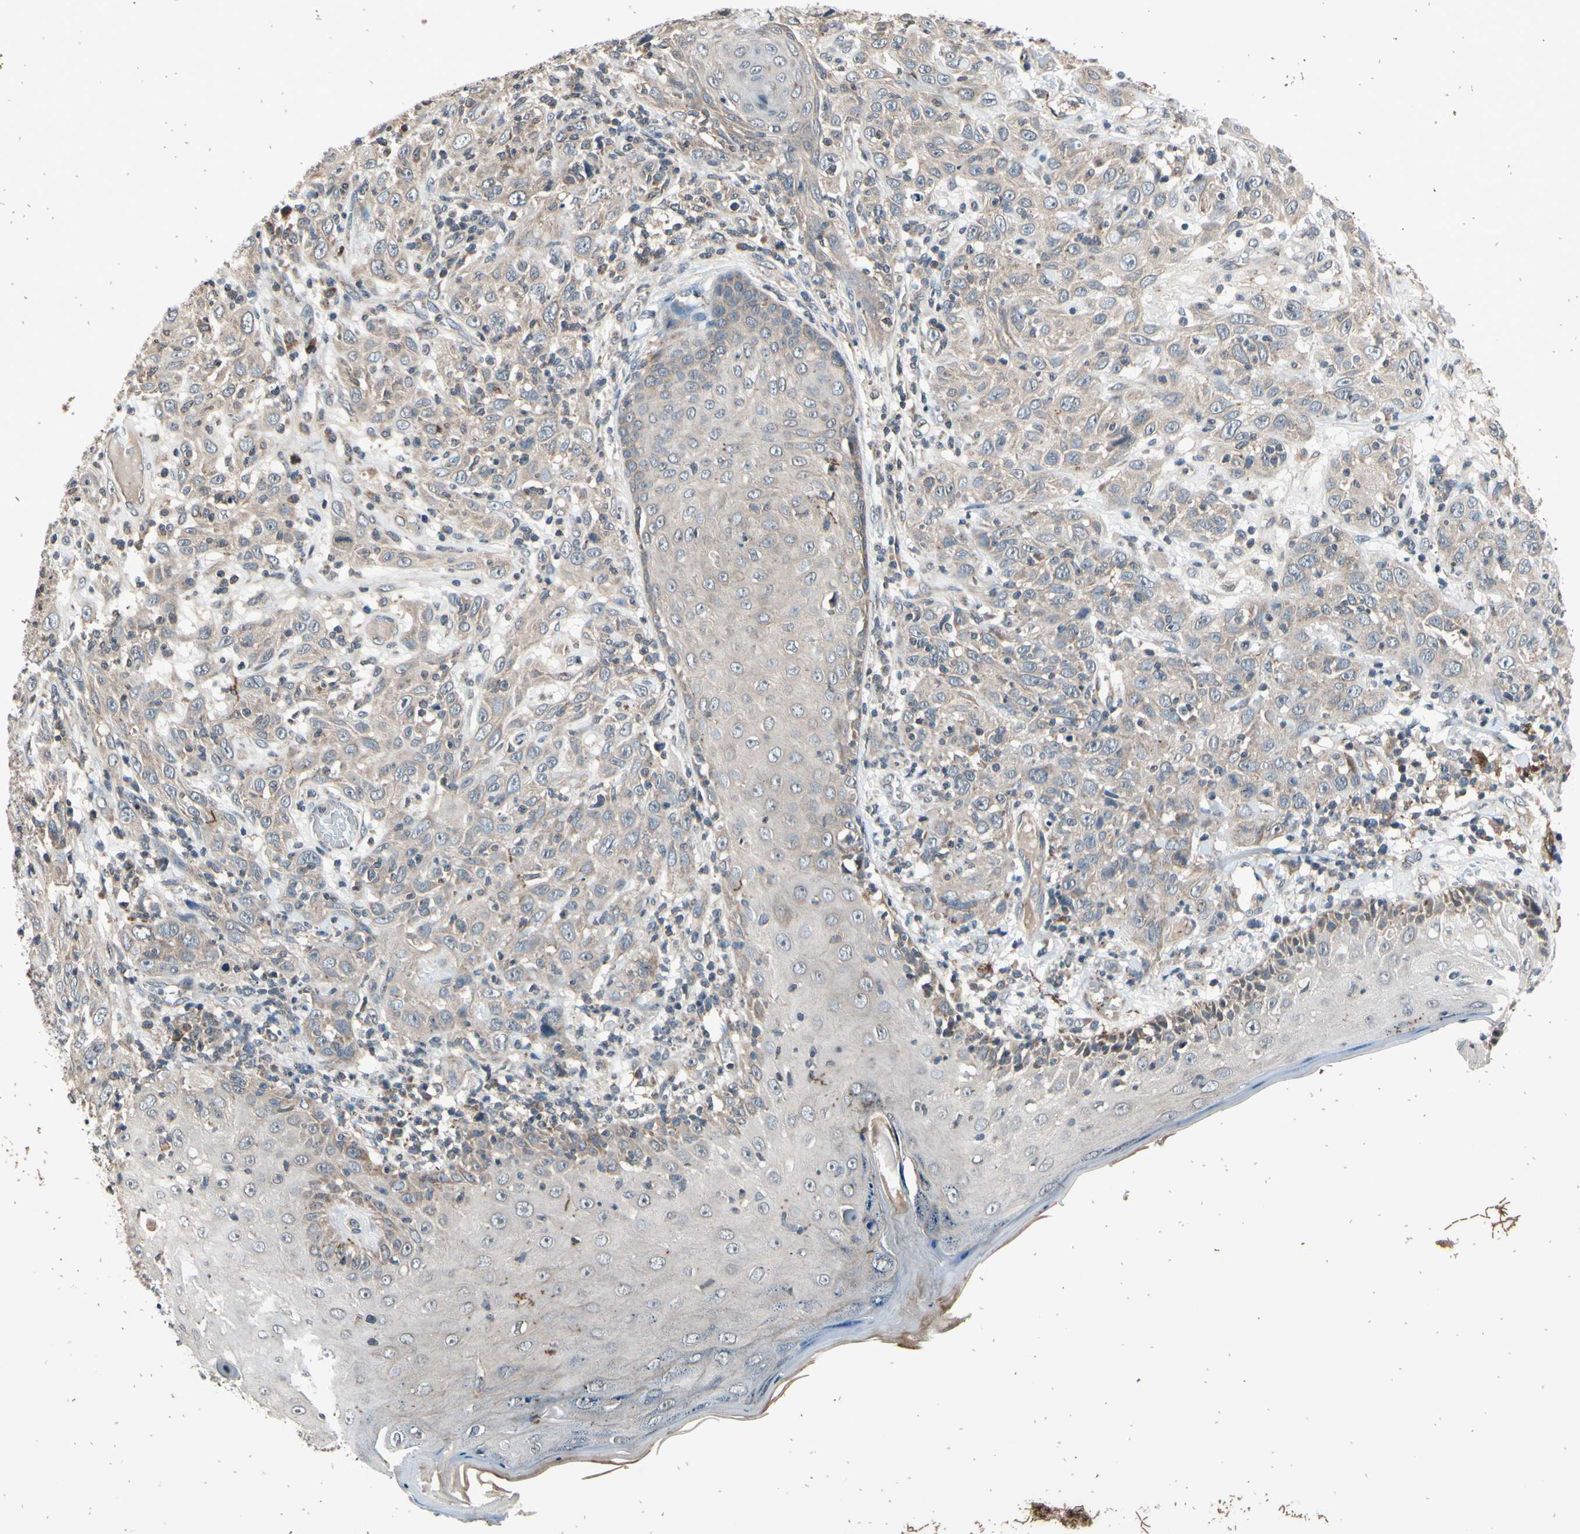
{"staining": {"intensity": "weak", "quantity": ">75%", "location": "cytoplasmic/membranous"}, "tissue": "skin cancer", "cell_type": "Tumor cells", "image_type": "cancer", "snomed": [{"axis": "morphology", "description": "Squamous cell carcinoma, NOS"}, {"axis": "topography", "description": "Skin"}], "caption": "IHC of skin cancer (squamous cell carcinoma) displays low levels of weak cytoplasmic/membranous positivity in approximately >75% of tumor cells.", "gene": "MBTPS2", "patient": {"sex": "female", "age": 88}}